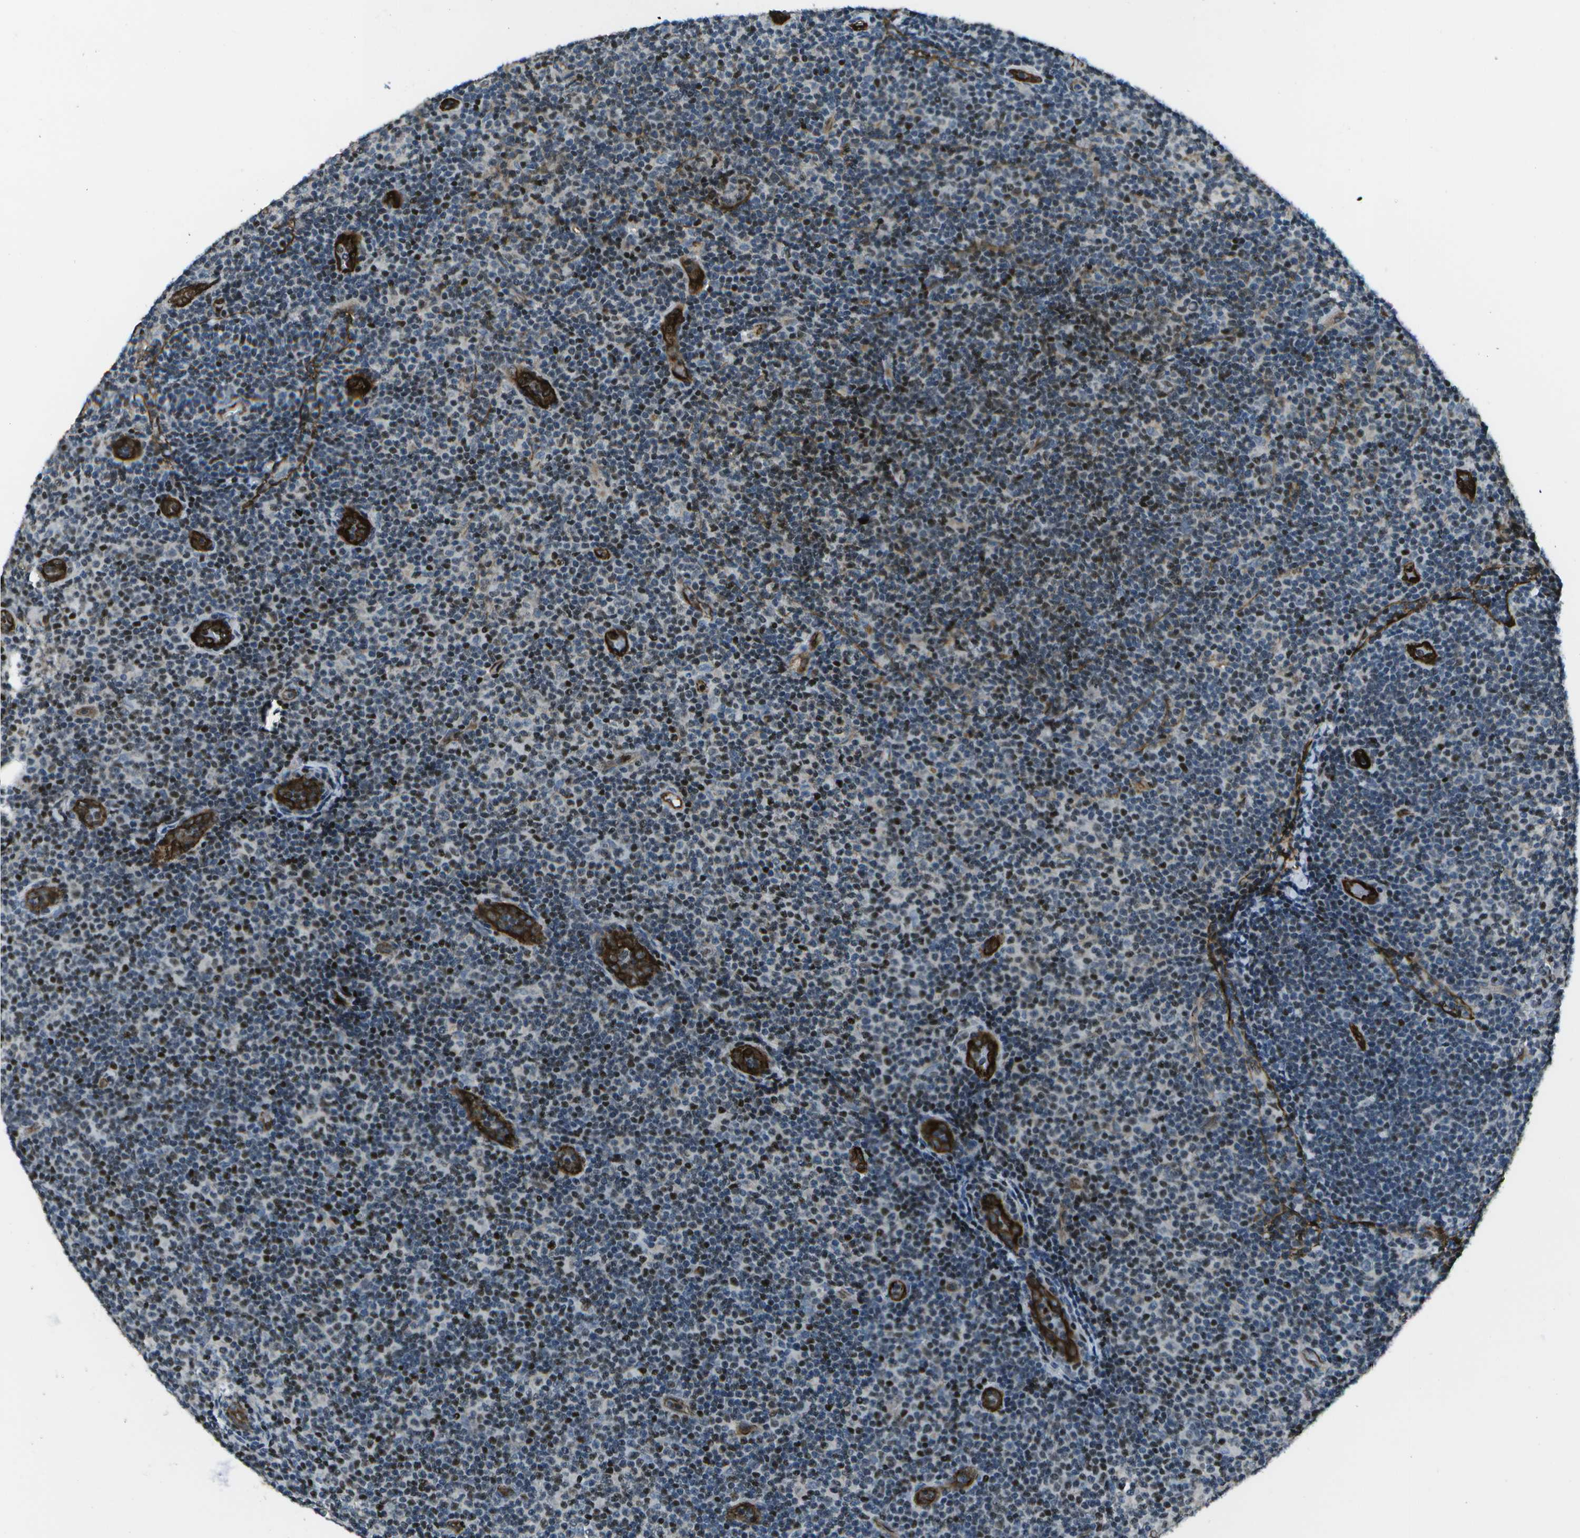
{"staining": {"intensity": "moderate", "quantity": "25%-75%", "location": "nuclear"}, "tissue": "lymphoma", "cell_type": "Tumor cells", "image_type": "cancer", "snomed": [{"axis": "morphology", "description": "Malignant lymphoma, non-Hodgkin's type, Low grade"}, {"axis": "topography", "description": "Lymph node"}], "caption": "A photomicrograph showing moderate nuclear expression in approximately 25%-75% of tumor cells in malignant lymphoma, non-Hodgkin's type (low-grade), as visualized by brown immunohistochemical staining.", "gene": "PDLIM1", "patient": {"sex": "male", "age": 83}}